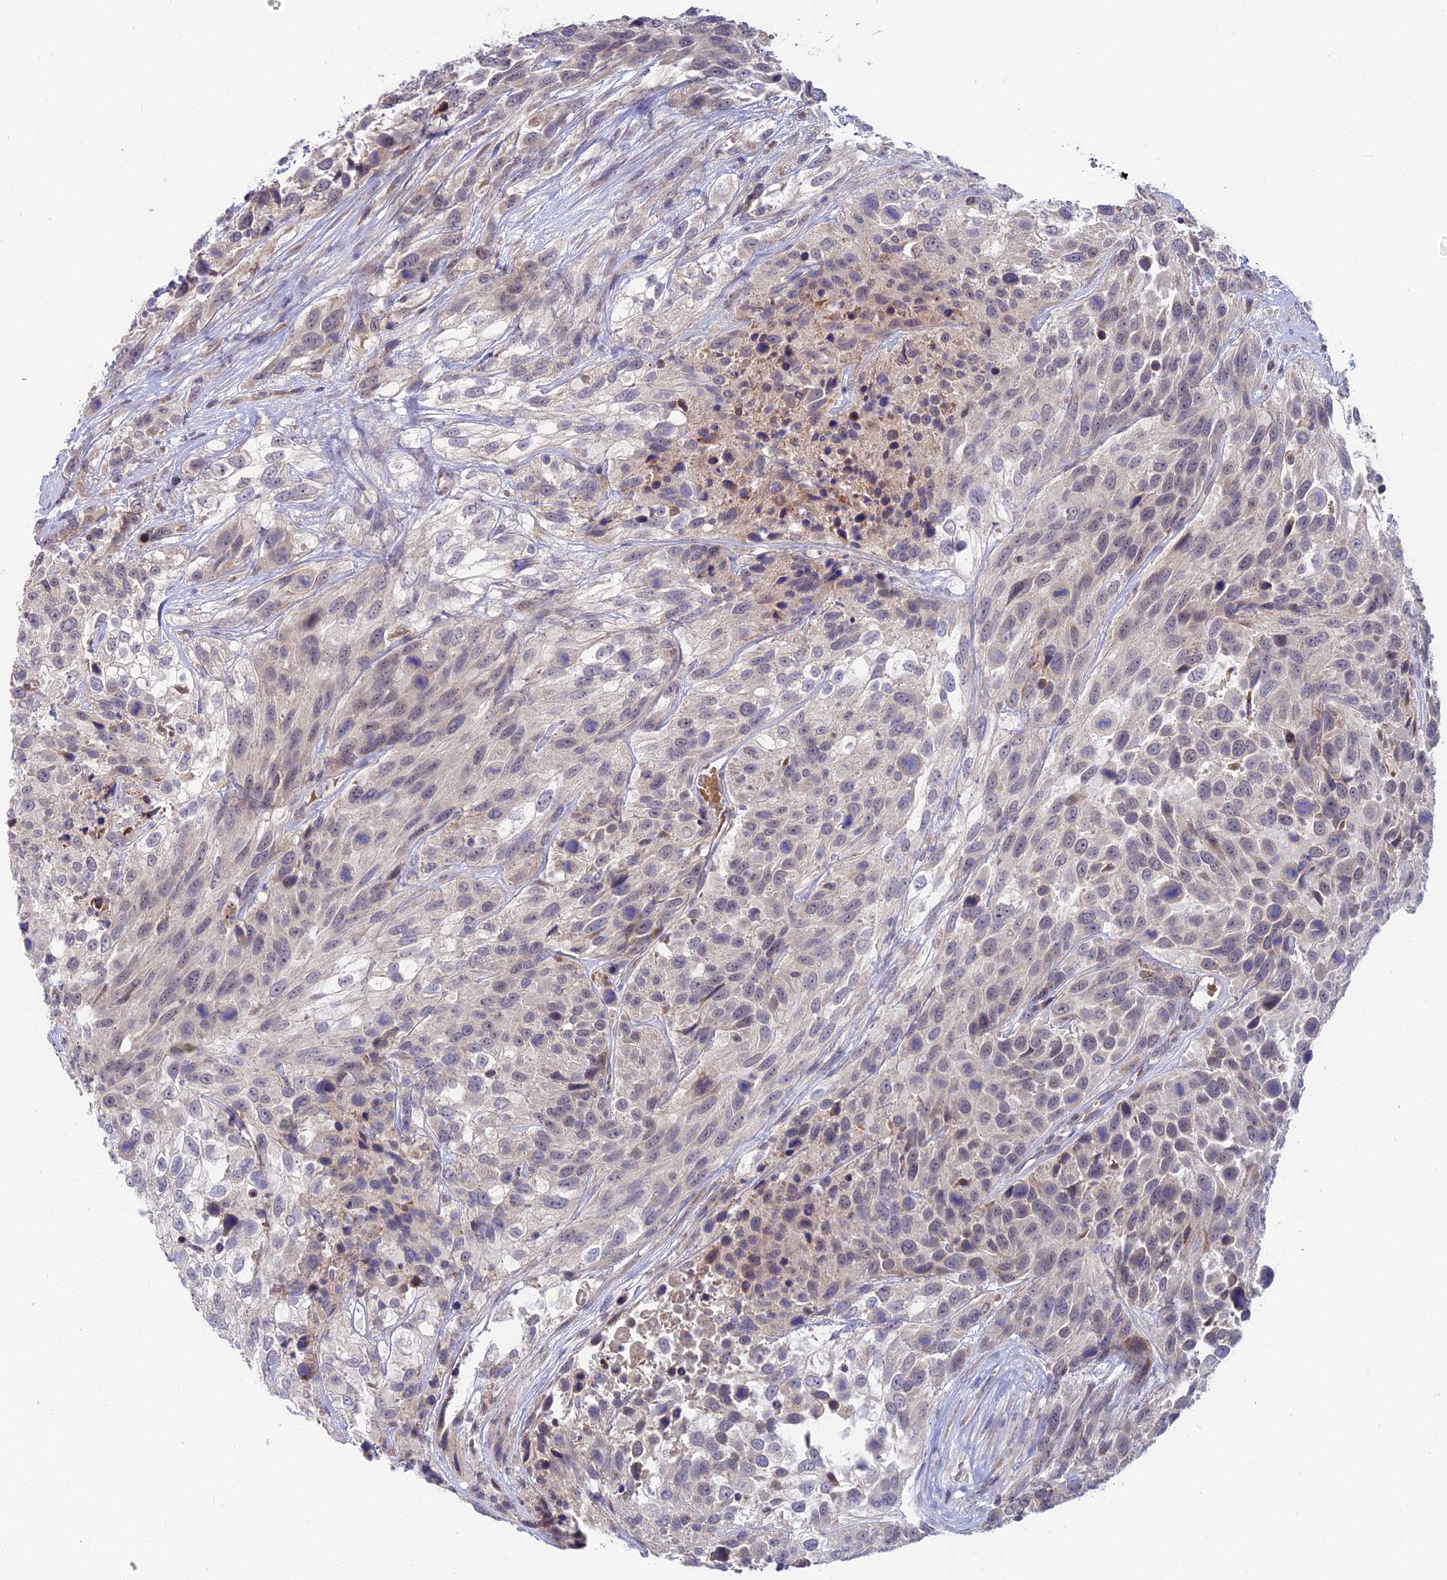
{"staining": {"intensity": "negative", "quantity": "none", "location": "none"}, "tissue": "urothelial cancer", "cell_type": "Tumor cells", "image_type": "cancer", "snomed": [{"axis": "morphology", "description": "Urothelial carcinoma, High grade"}, {"axis": "topography", "description": "Urinary bladder"}], "caption": "Immunohistochemistry histopathology image of urothelial cancer stained for a protein (brown), which exhibits no staining in tumor cells.", "gene": "WDR43", "patient": {"sex": "female", "age": 70}}